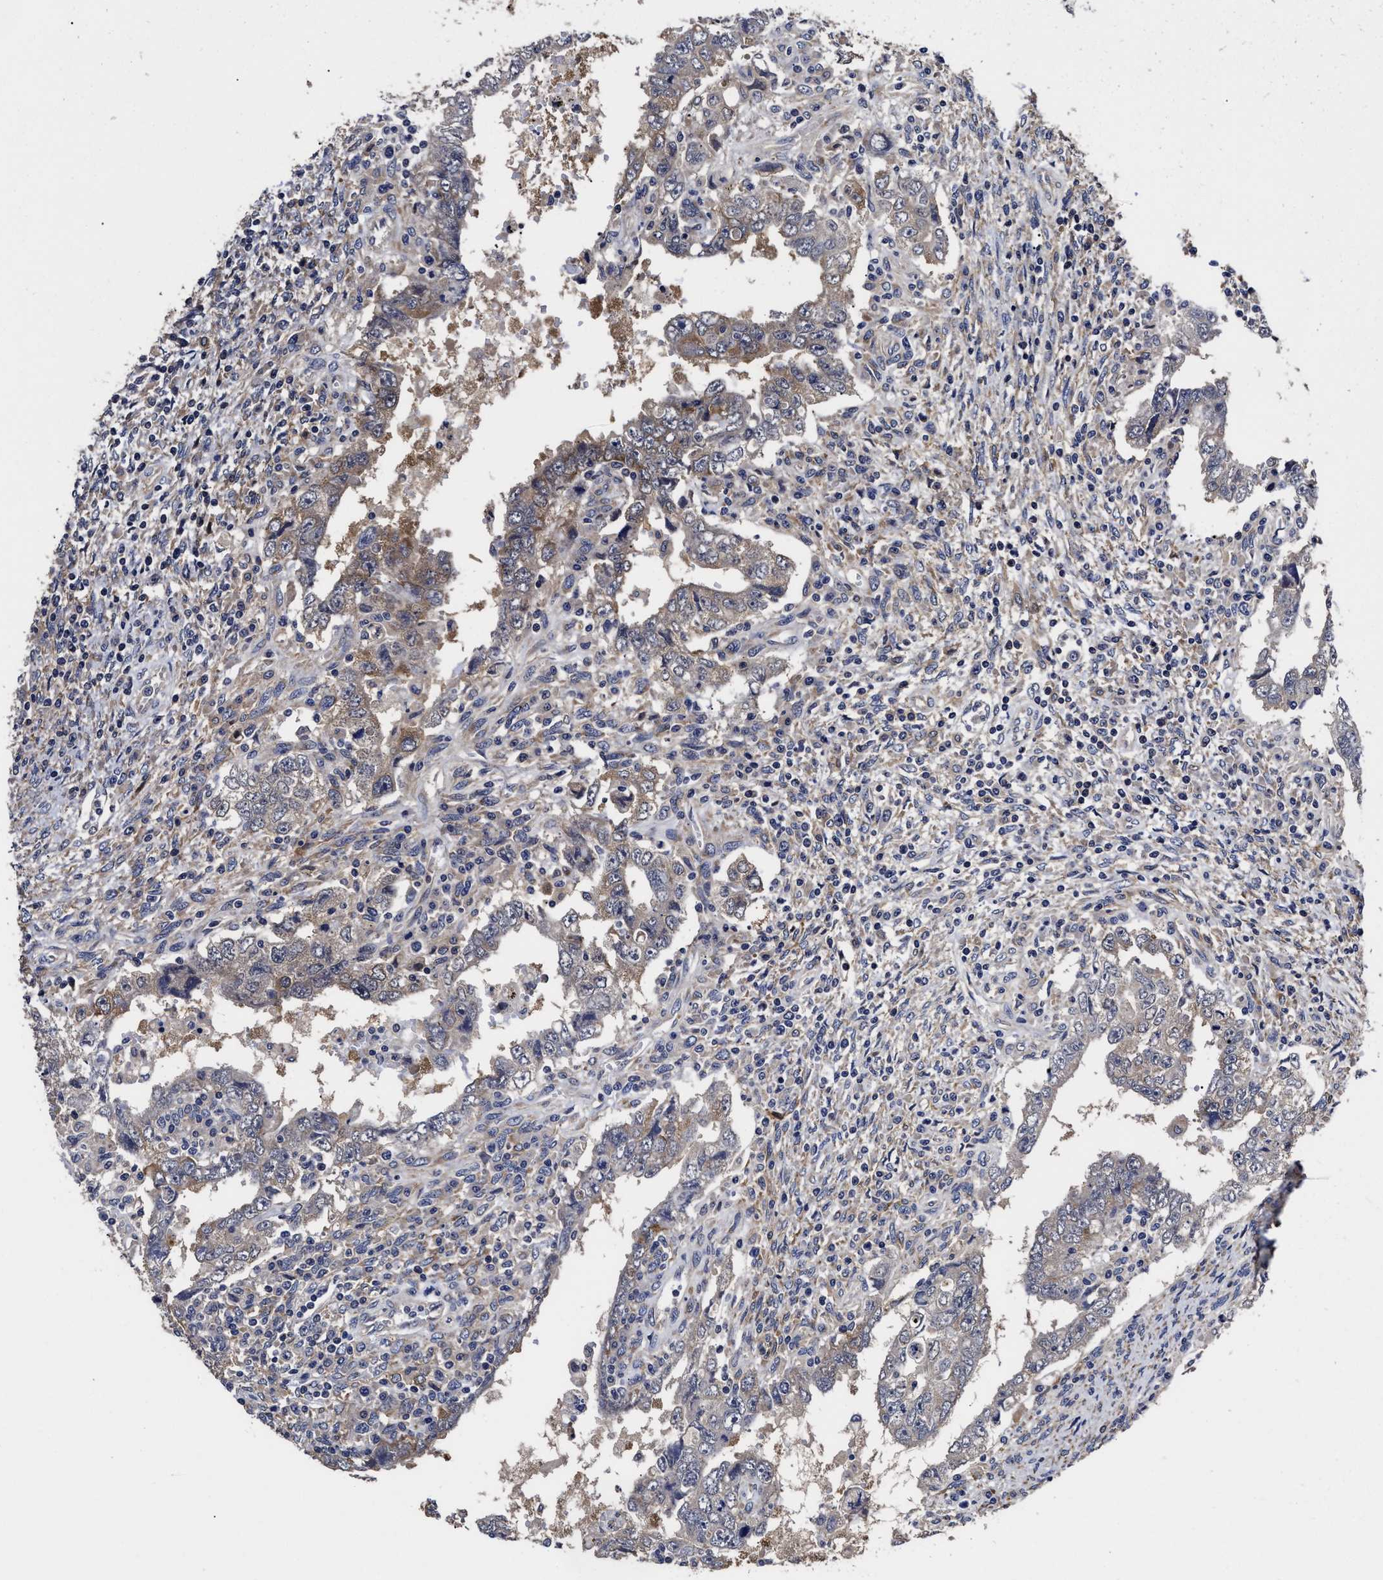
{"staining": {"intensity": "weak", "quantity": "<25%", "location": "cytoplasmic/membranous"}, "tissue": "testis cancer", "cell_type": "Tumor cells", "image_type": "cancer", "snomed": [{"axis": "morphology", "description": "Carcinoma, Embryonal, NOS"}, {"axis": "topography", "description": "Testis"}], "caption": "Tumor cells are negative for protein expression in human testis cancer (embryonal carcinoma).", "gene": "SOCS5", "patient": {"sex": "male", "age": 26}}